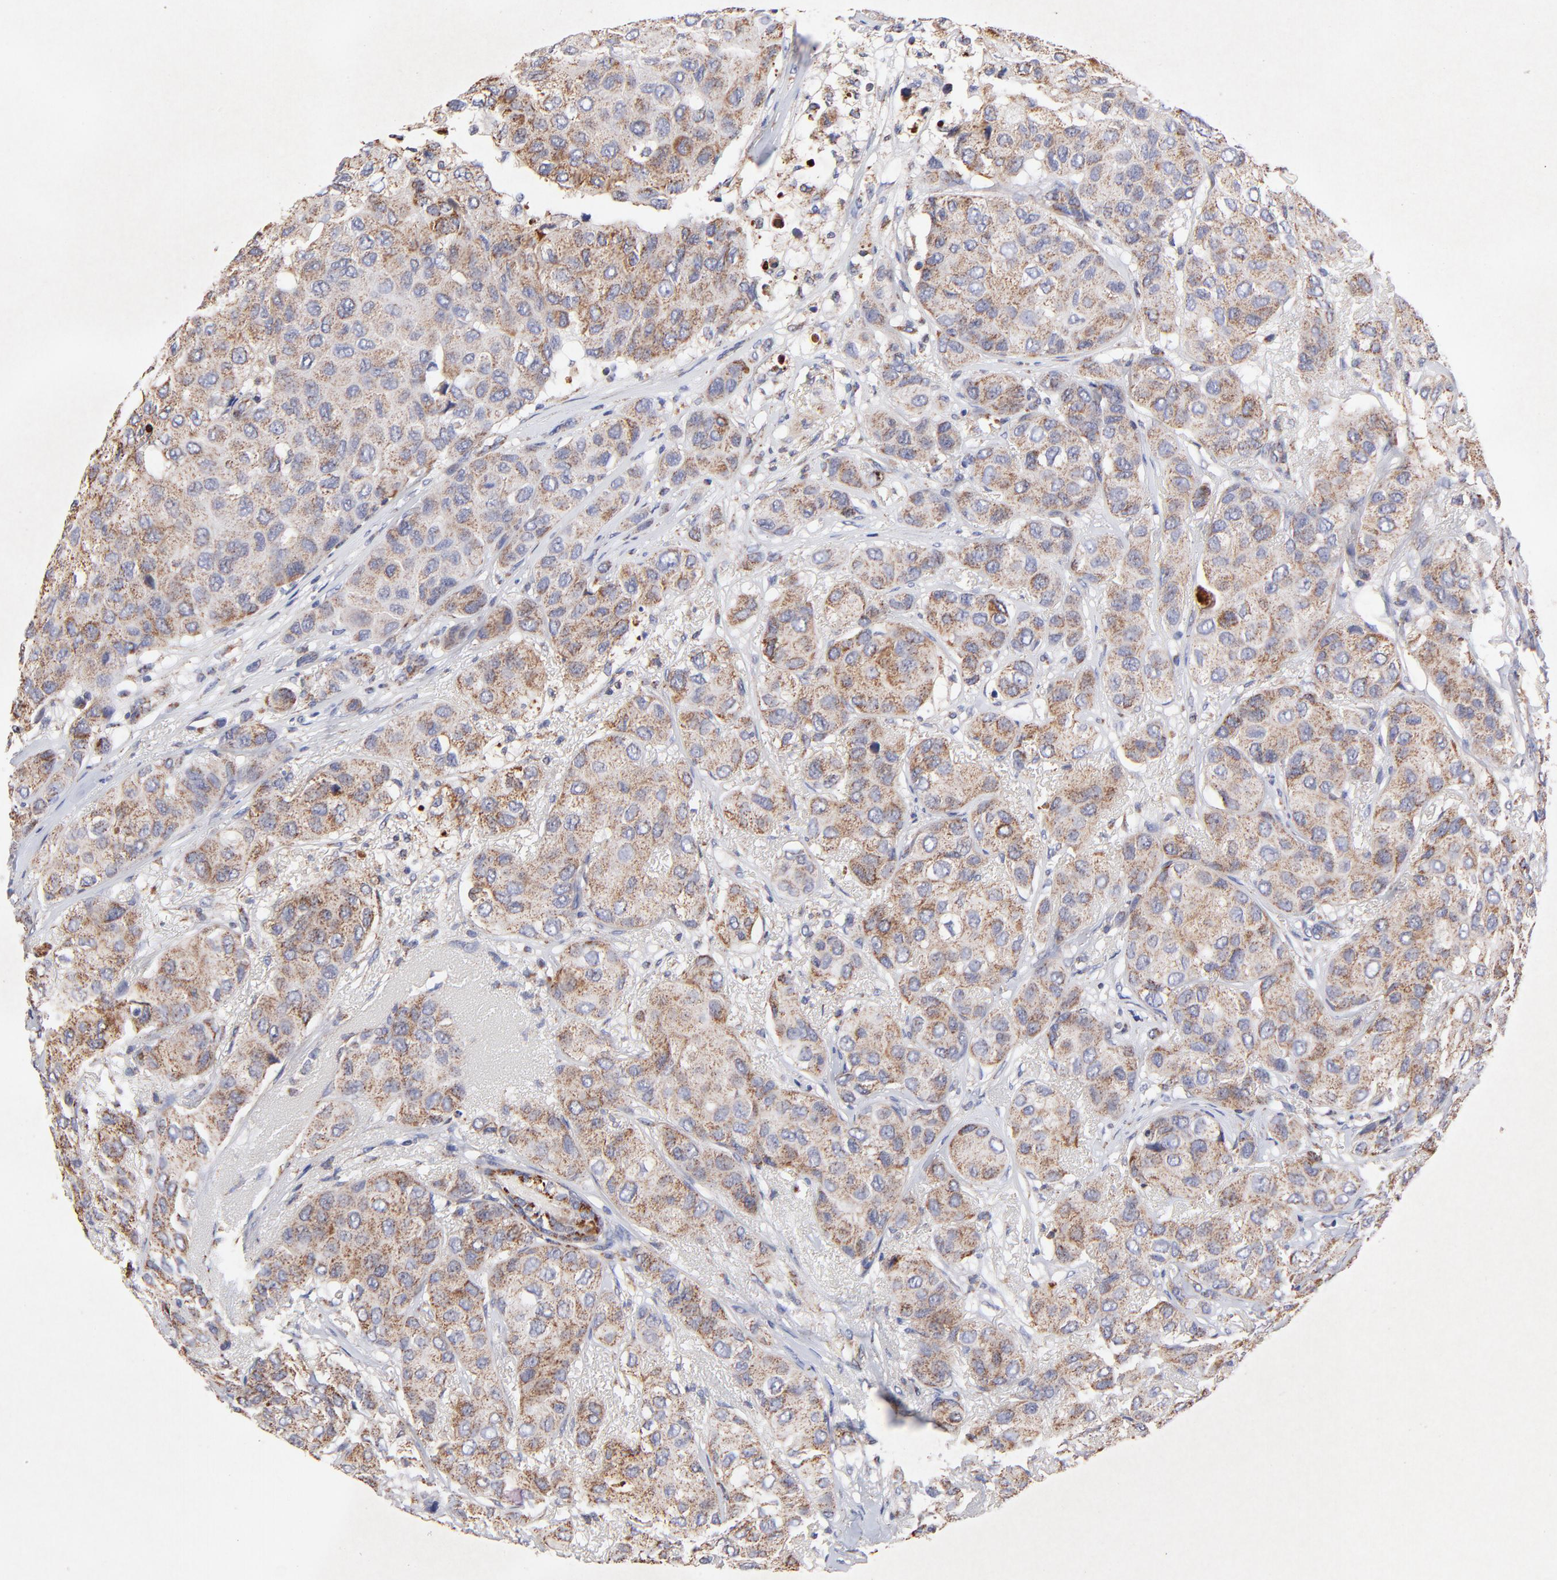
{"staining": {"intensity": "moderate", "quantity": ">75%", "location": "cytoplasmic/membranous"}, "tissue": "breast cancer", "cell_type": "Tumor cells", "image_type": "cancer", "snomed": [{"axis": "morphology", "description": "Duct carcinoma"}, {"axis": "topography", "description": "Breast"}], "caption": "Human breast cancer (invasive ductal carcinoma) stained with a protein marker demonstrates moderate staining in tumor cells.", "gene": "SSBP1", "patient": {"sex": "female", "age": 68}}